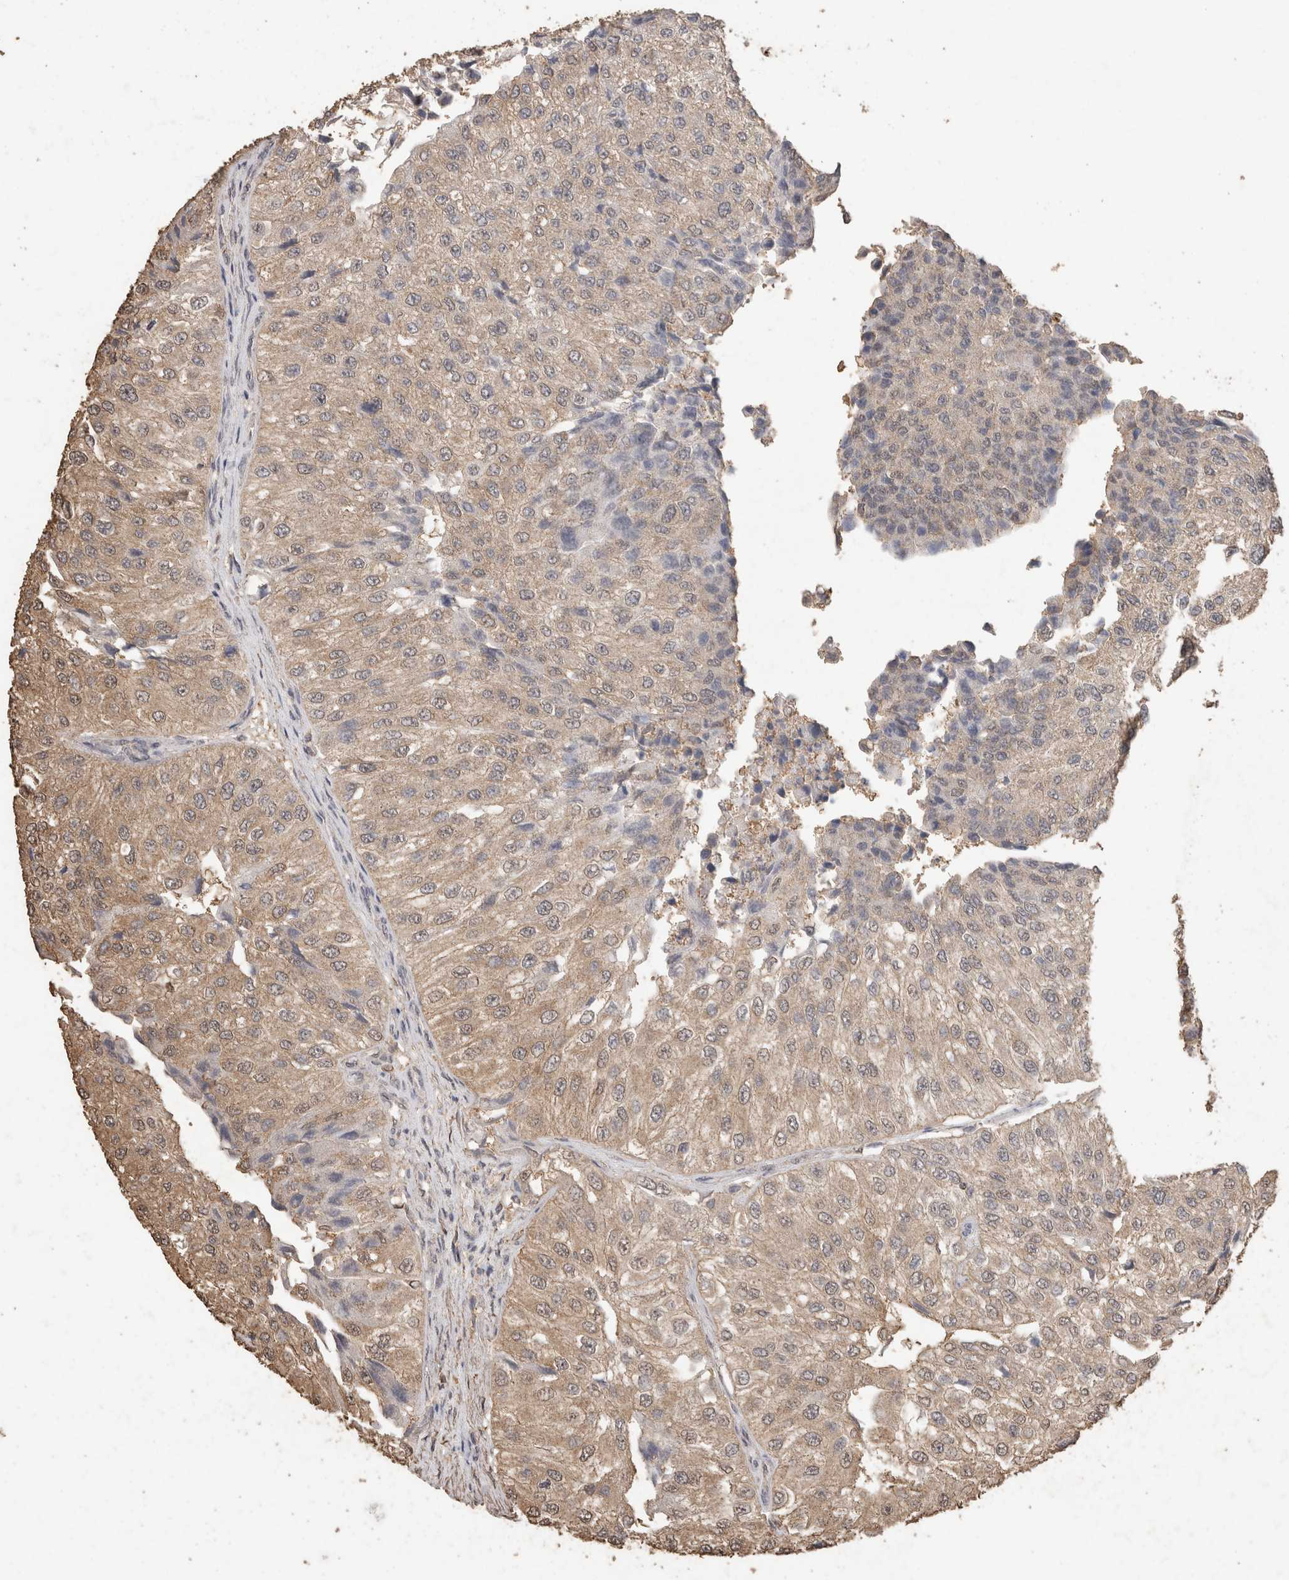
{"staining": {"intensity": "weak", "quantity": "25%-75%", "location": "cytoplasmic/membranous"}, "tissue": "urothelial cancer", "cell_type": "Tumor cells", "image_type": "cancer", "snomed": [{"axis": "morphology", "description": "Urothelial carcinoma, High grade"}, {"axis": "topography", "description": "Kidney"}, {"axis": "topography", "description": "Urinary bladder"}], "caption": "High-grade urothelial carcinoma stained for a protein exhibits weak cytoplasmic/membranous positivity in tumor cells.", "gene": "CX3CL1", "patient": {"sex": "male", "age": 77}}